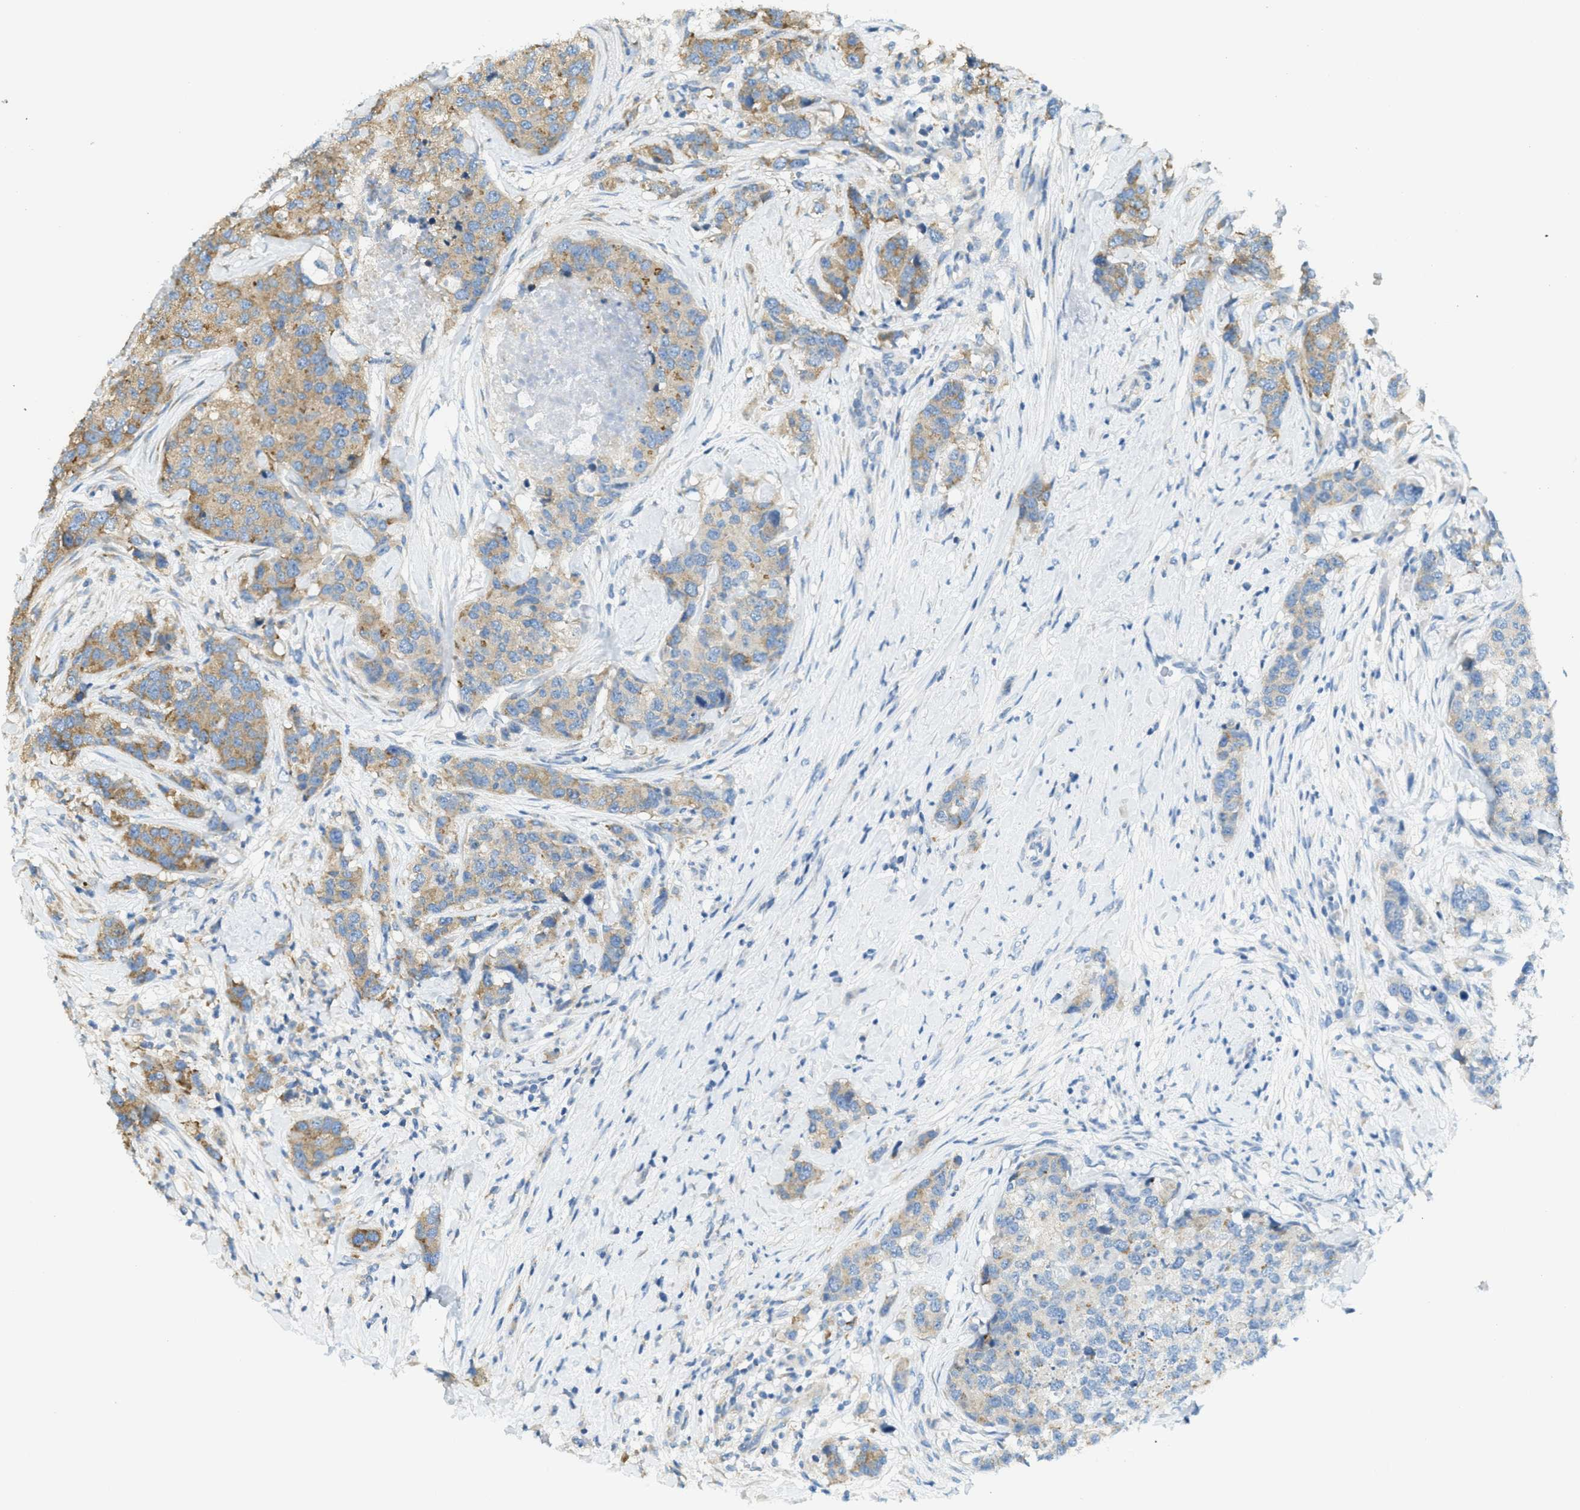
{"staining": {"intensity": "moderate", "quantity": "25%-75%", "location": "cytoplasmic/membranous"}, "tissue": "breast cancer", "cell_type": "Tumor cells", "image_type": "cancer", "snomed": [{"axis": "morphology", "description": "Lobular carcinoma"}, {"axis": "topography", "description": "Breast"}], "caption": "Immunohistochemistry (DAB) staining of lobular carcinoma (breast) shows moderate cytoplasmic/membranous protein positivity in approximately 25%-75% of tumor cells.", "gene": "ABCF1", "patient": {"sex": "female", "age": 59}}